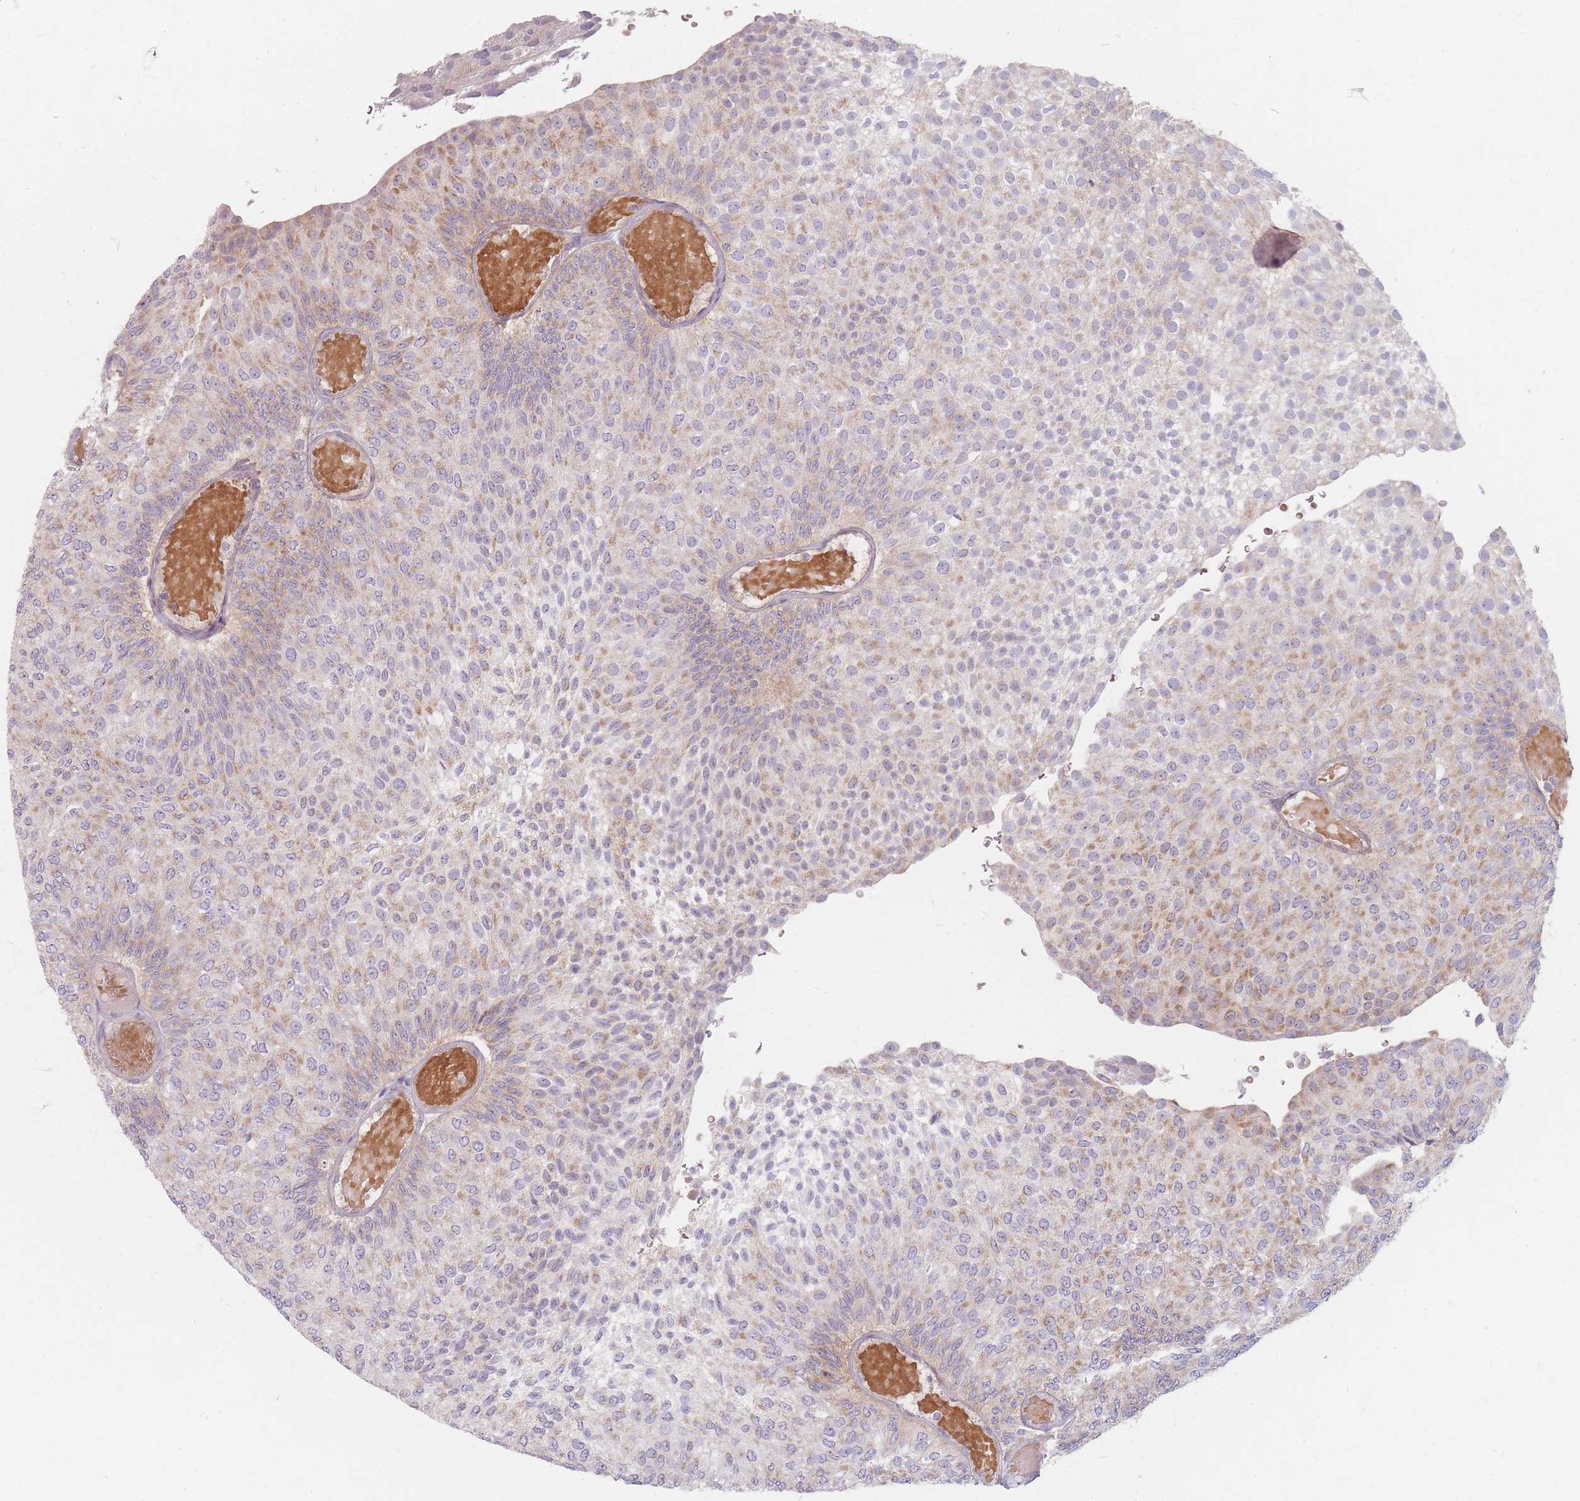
{"staining": {"intensity": "weak", "quantity": "25%-75%", "location": "cytoplasmic/membranous"}, "tissue": "urothelial cancer", "cell_type": "Tumor cells", "image_type": "cancer", "snomed": [{"axis": "morphology", "description": "Urothelial carcinoma, Low grade"}, {"axis": "topography", "description": "Urinary bladder"}], "caption": "Low-grade urothelial carcinoma was stained to show a protein in brown. There is low levels of weak cytoplasmic/membranous positivity in about 25%-75% of tumor cells.", "gene": "CHCHD7", "patient": {"sex": "male", "age": 78}}